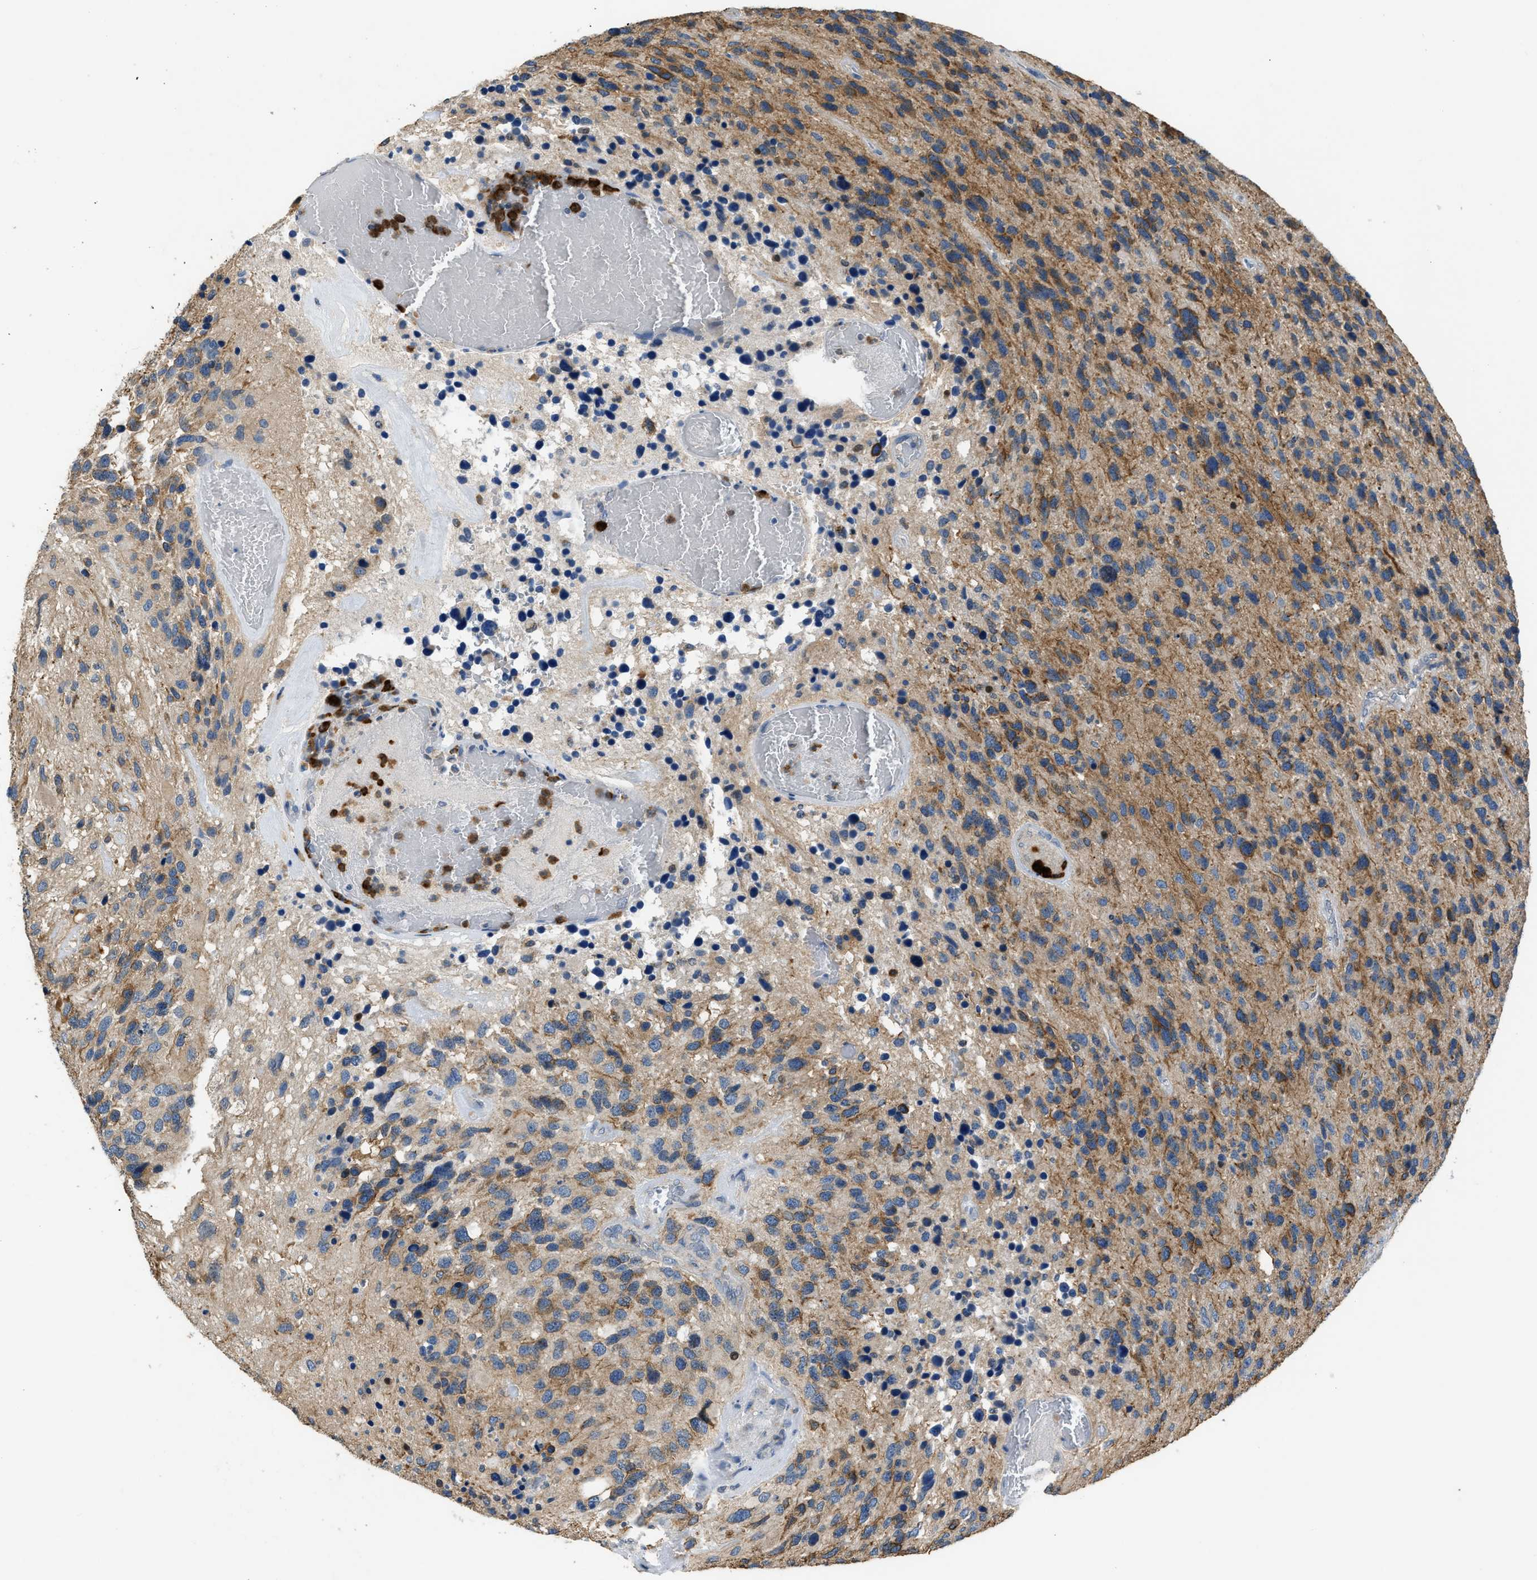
{"staining": {"intensity": "moderate", "quantity": ">75%", "location": "cytoplasmic/membranous"}, "tissue": "glioma", "cell_type": "Tumor cells", "image_type": "cancer", "snomed": [{"axis": "morphology", "description": "Glioma, malignant, High grade"}, {"axis": "topography", "description": "Brain"}], "caption": "A histopathology image of high-grade glioma (malignant) stained for a protein exhibits moderate cytoplasmic/membranous brown staining in tumor cells.", "gene": "TOMM34", "patient": {"sex": "female", "age": 58}}